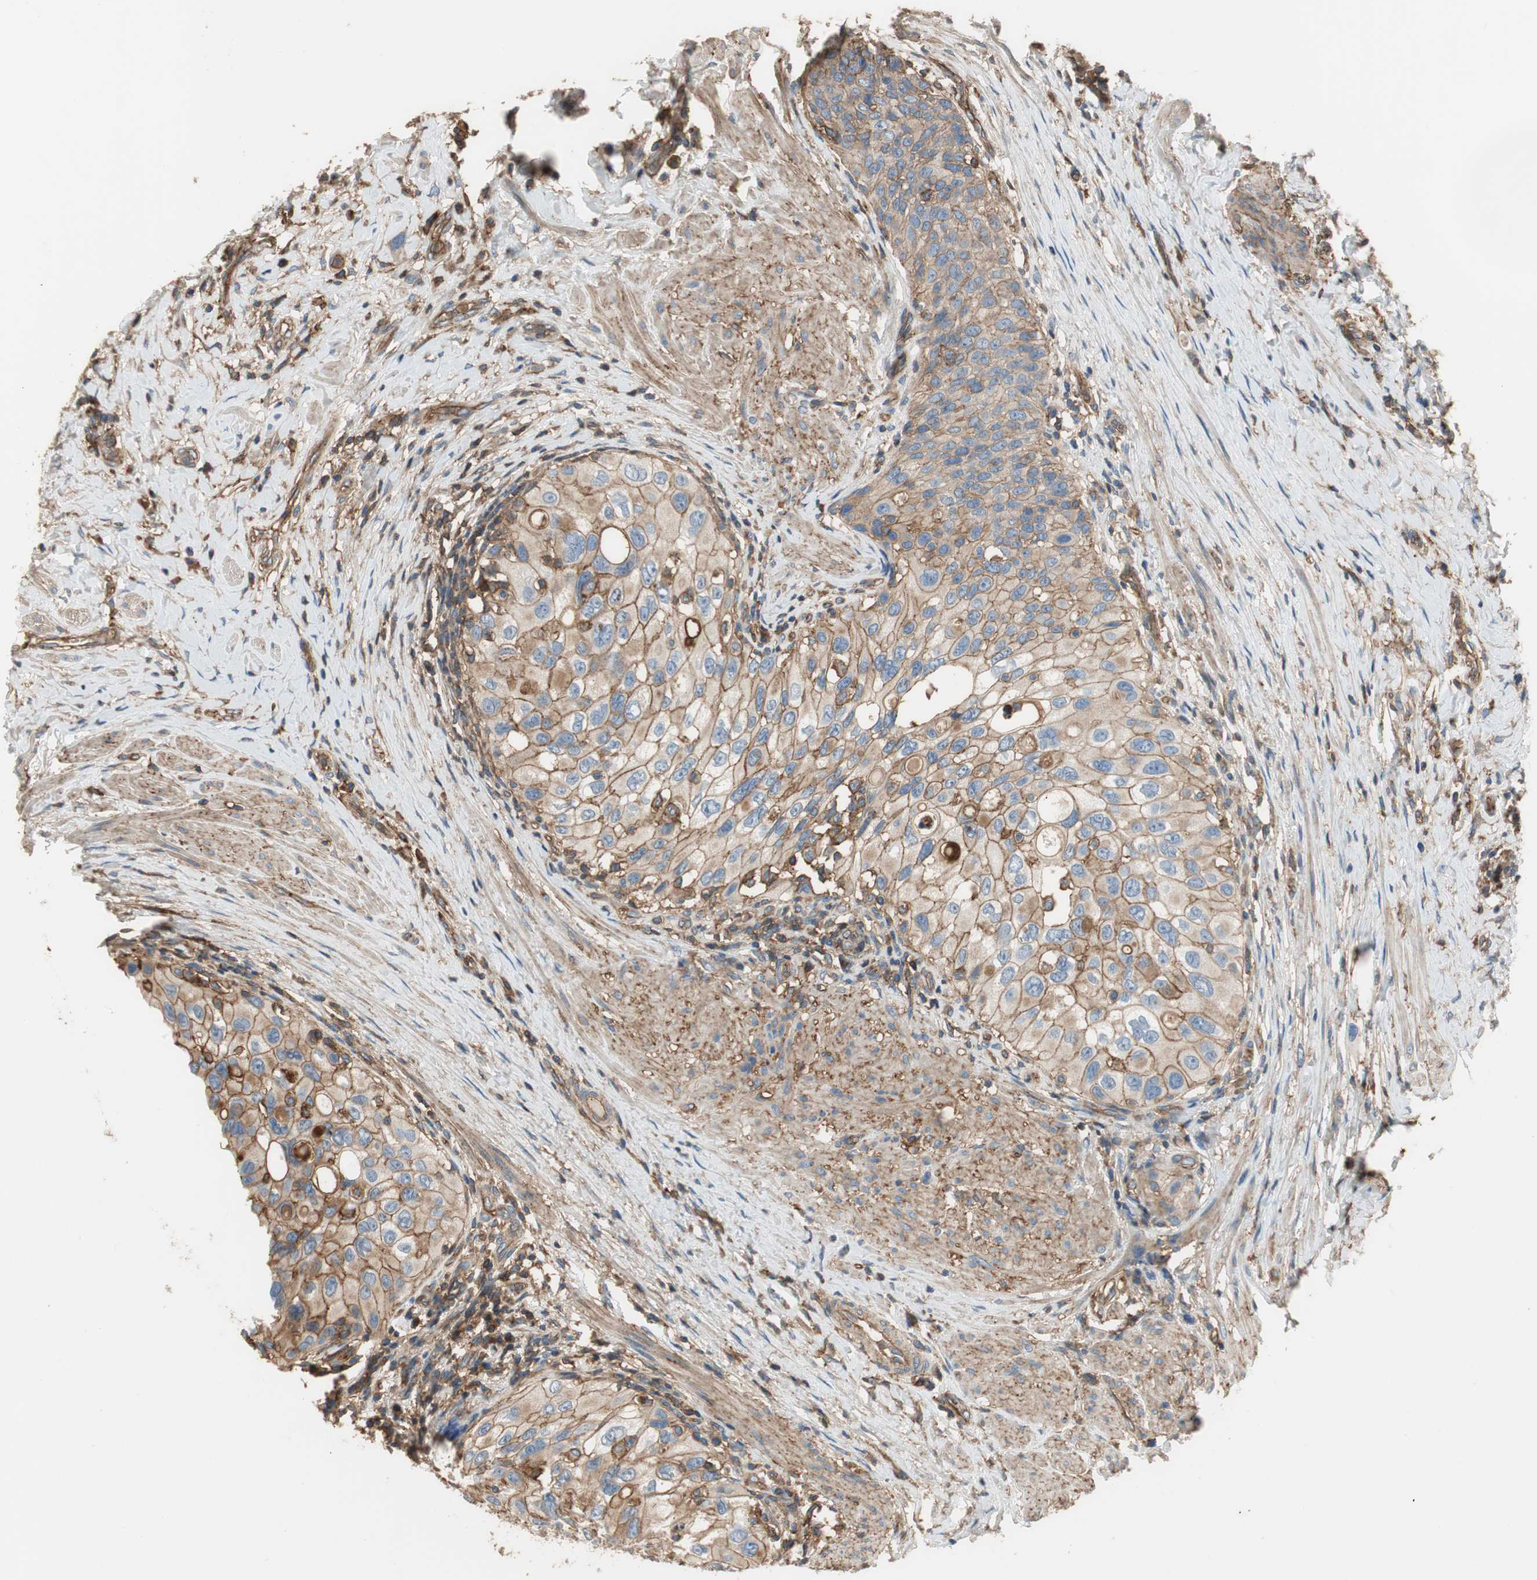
{"staining": {"intensity": "moderate", "quantity": ">75%", "location": "cytoplasmic/membranous"}, "tissue": "urothelial cancer", "cell_type": "Tumor cells", "image_type": "cancer", "snomed": [{"axis": "morphology", "description": "Urothelial carcinoma, High grade"}, {"axis": "topography", "description": "Urinary bladder"}], "caption": "Immunohistochemistry micrograph of urothelial cancer stained for a protein (brown), which shows medium levels of moderate cytoplasmic/membranous positivity in about >75% of tumor cells.", "gene": "IL1RL1", "patient": {"sex": "female", "age": 56}}